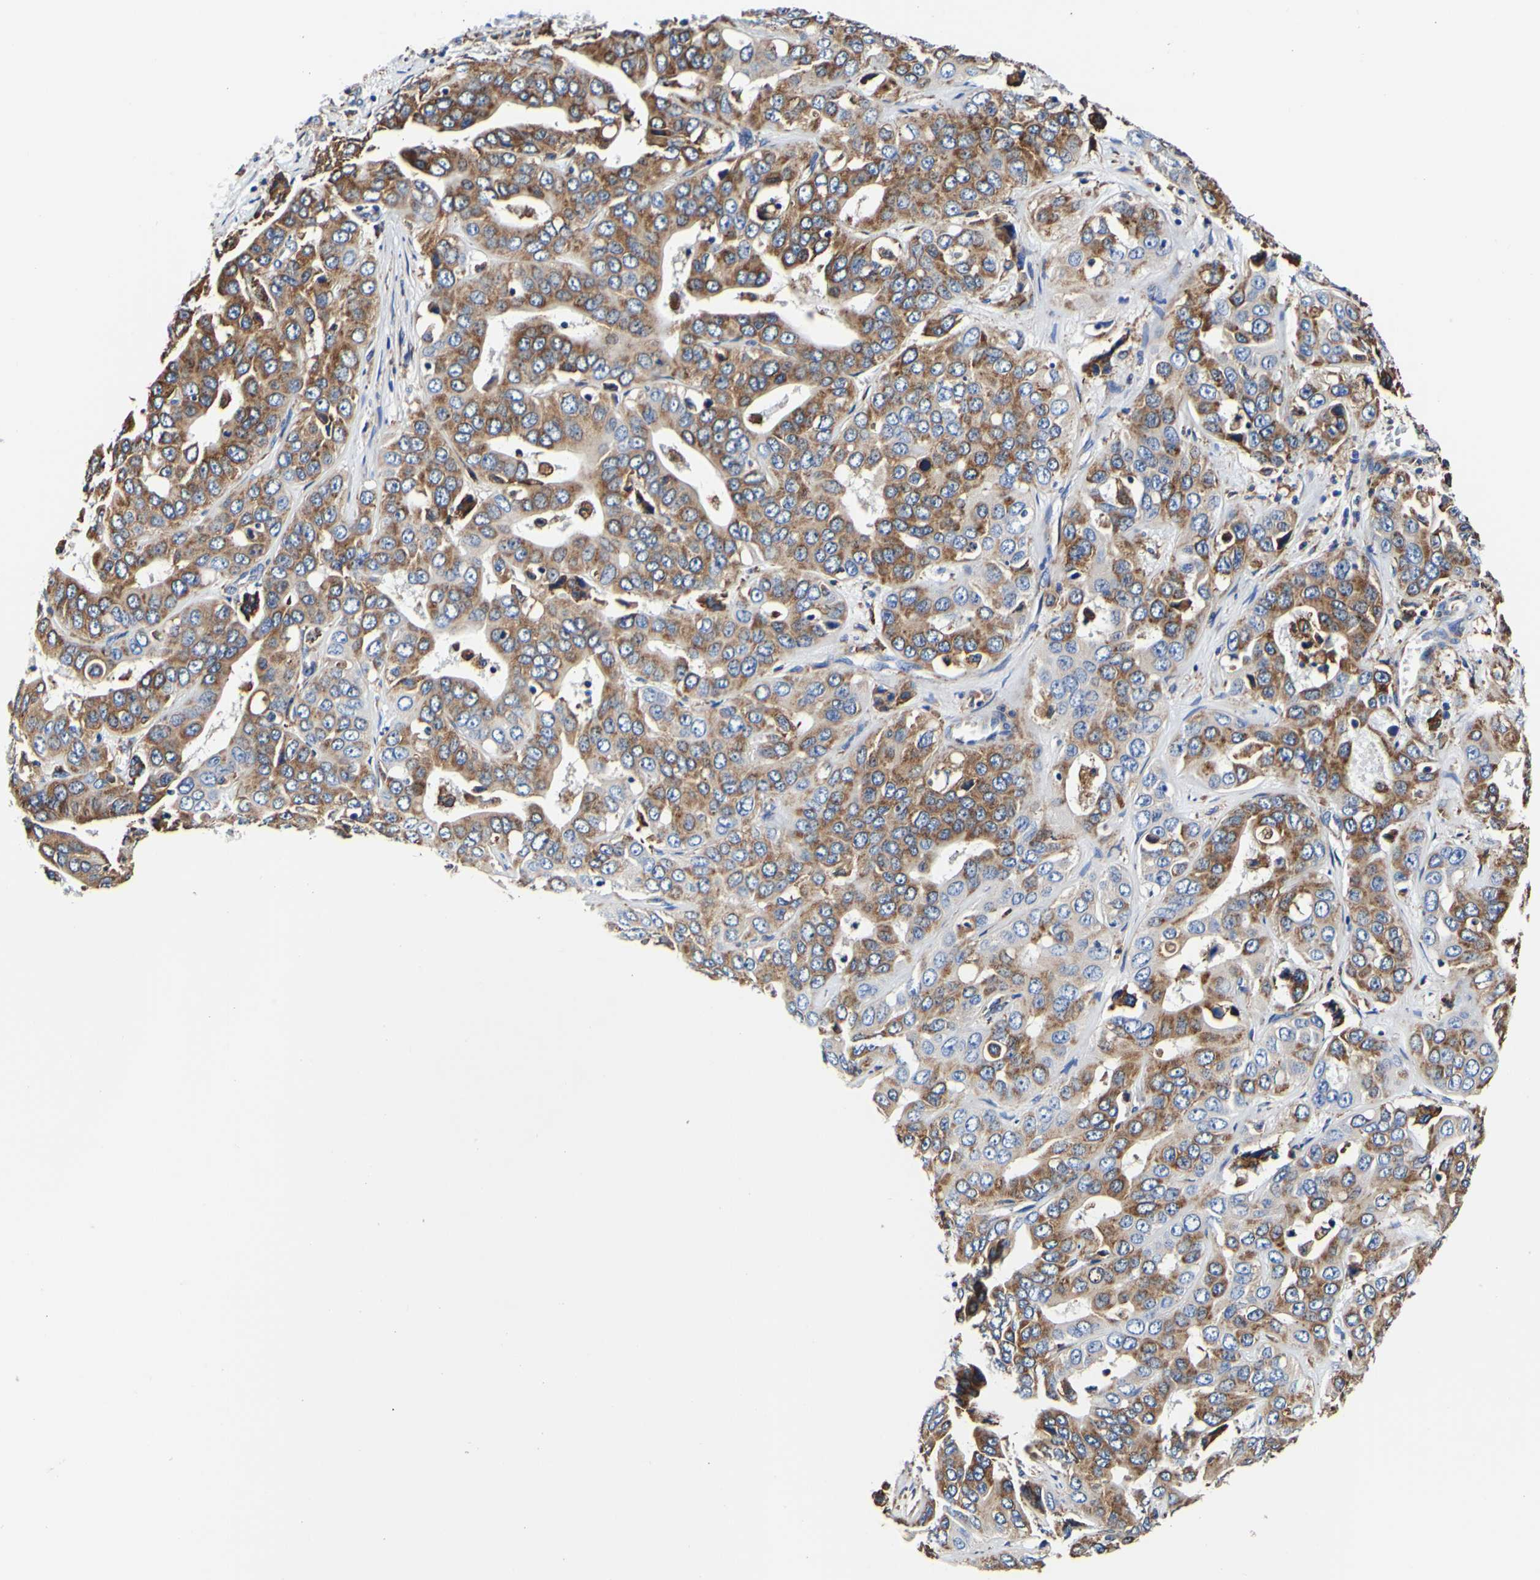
{"staining": {"intensity": "moderate", "quantity": "25%-75%", "location": "cytoplasmic/membranous"}, "tissue": "liver cancer", "cell_type": "Tumor cells", "image_type": "cancer", "snomed": [{"axis": "morphology", "description": "Cholangiocarcinoma"}, {"axis": "topography", "description": "Liver"}], "caption": "Liver cancer (cholangiocarcinoma) stained for a protein exhibits moderate cytoplasmic/membranous positivity in tumor cells.", "gene": "P4HB", "patient": {"sex": "female", "age": 52}}